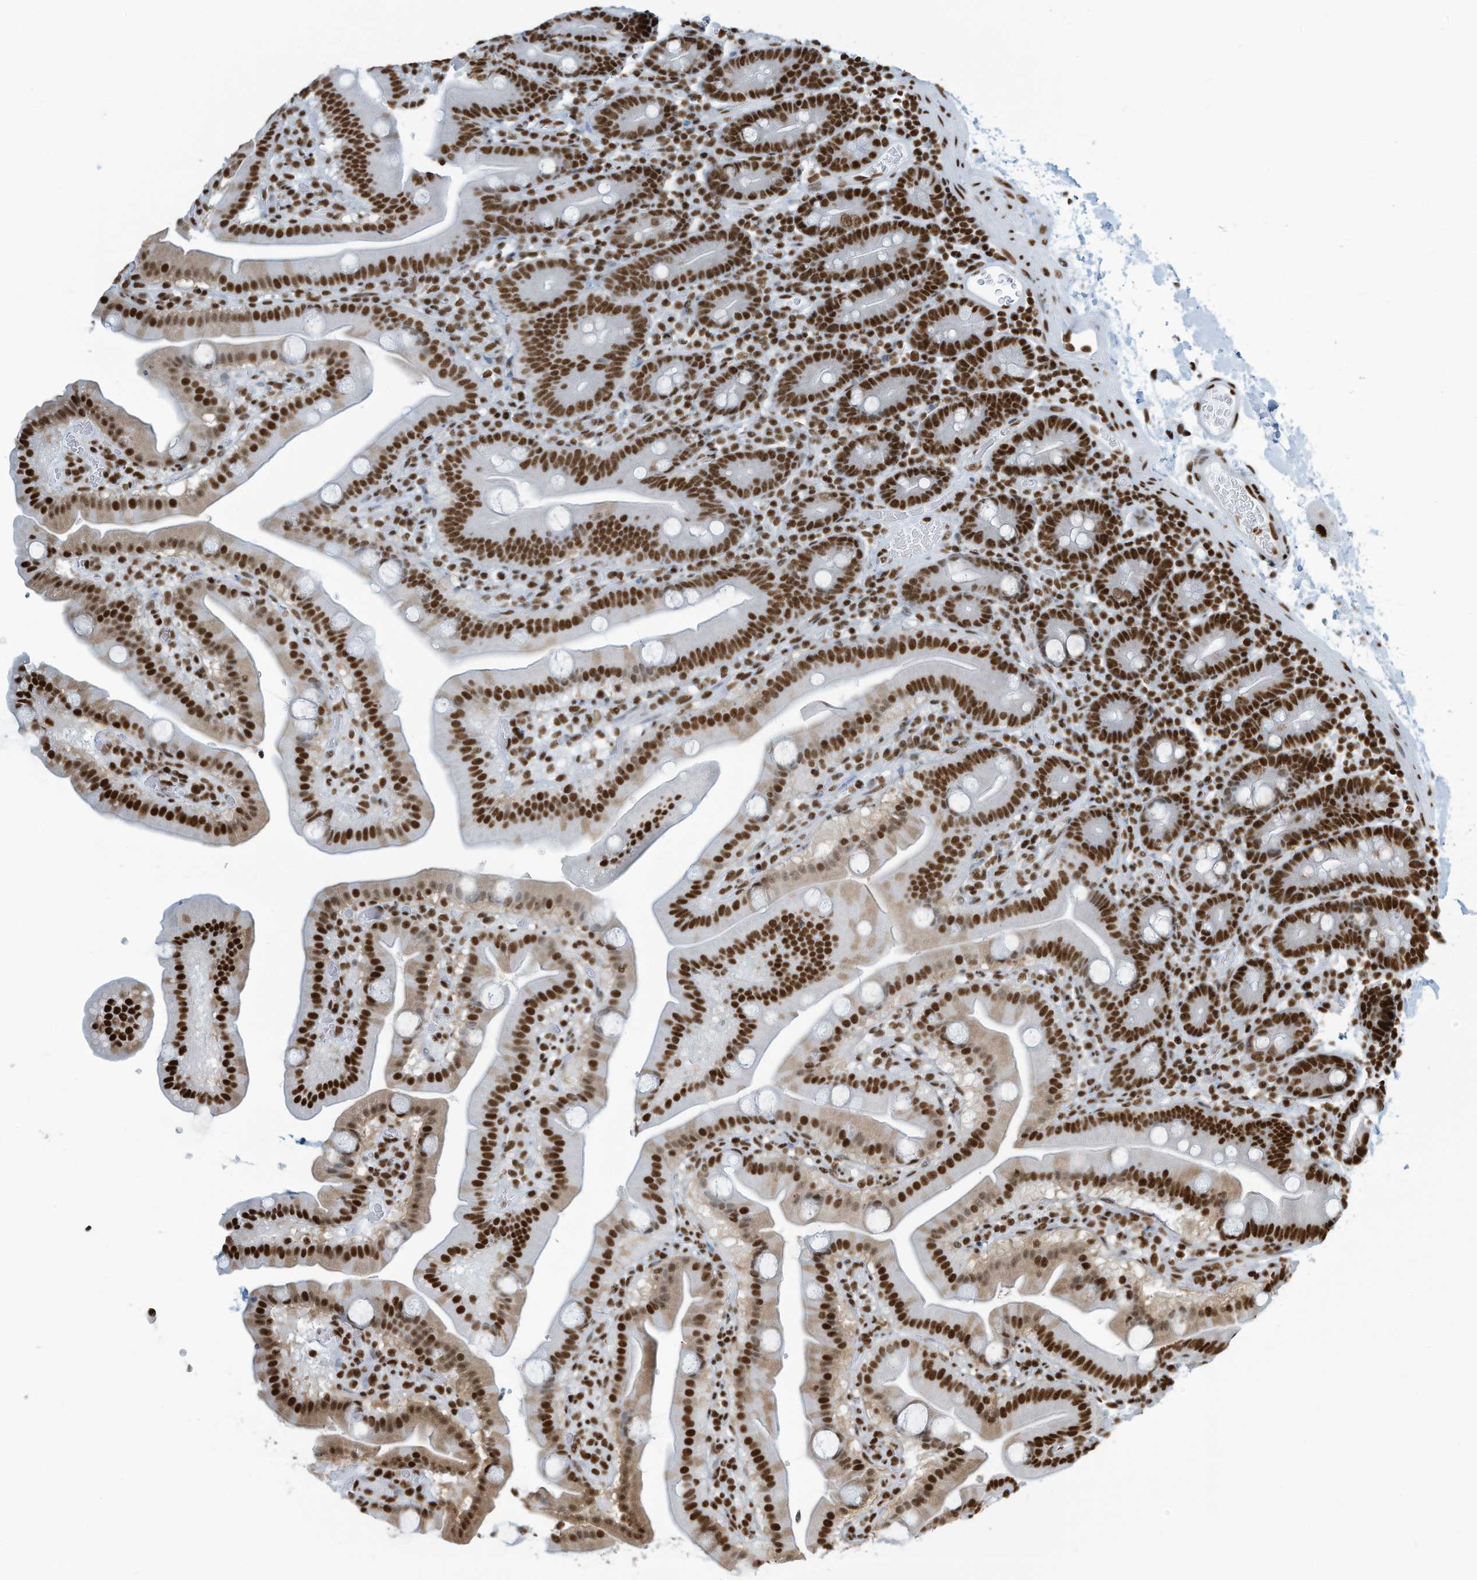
{"staining": {"intensity": "strong", "quantity": ">75%", "location": "nuclear"}, "tissue": "duodenum", "cell_type": "Glandular cells", "image_type": "normal", "snomed": [{"axis": "morphology", "description": "Normal tissue, NOS"}, {"axis": "topography", "description": "Duodenum"}], "caption": "Immunohistochemical staining of benign duodenum demonstrates >75% levels of strong nuclear protein positivity in approximately >75% of glandular cells.", "gene": "ENSG00000257390", "patient": {"sex": "male", "age": 55}}